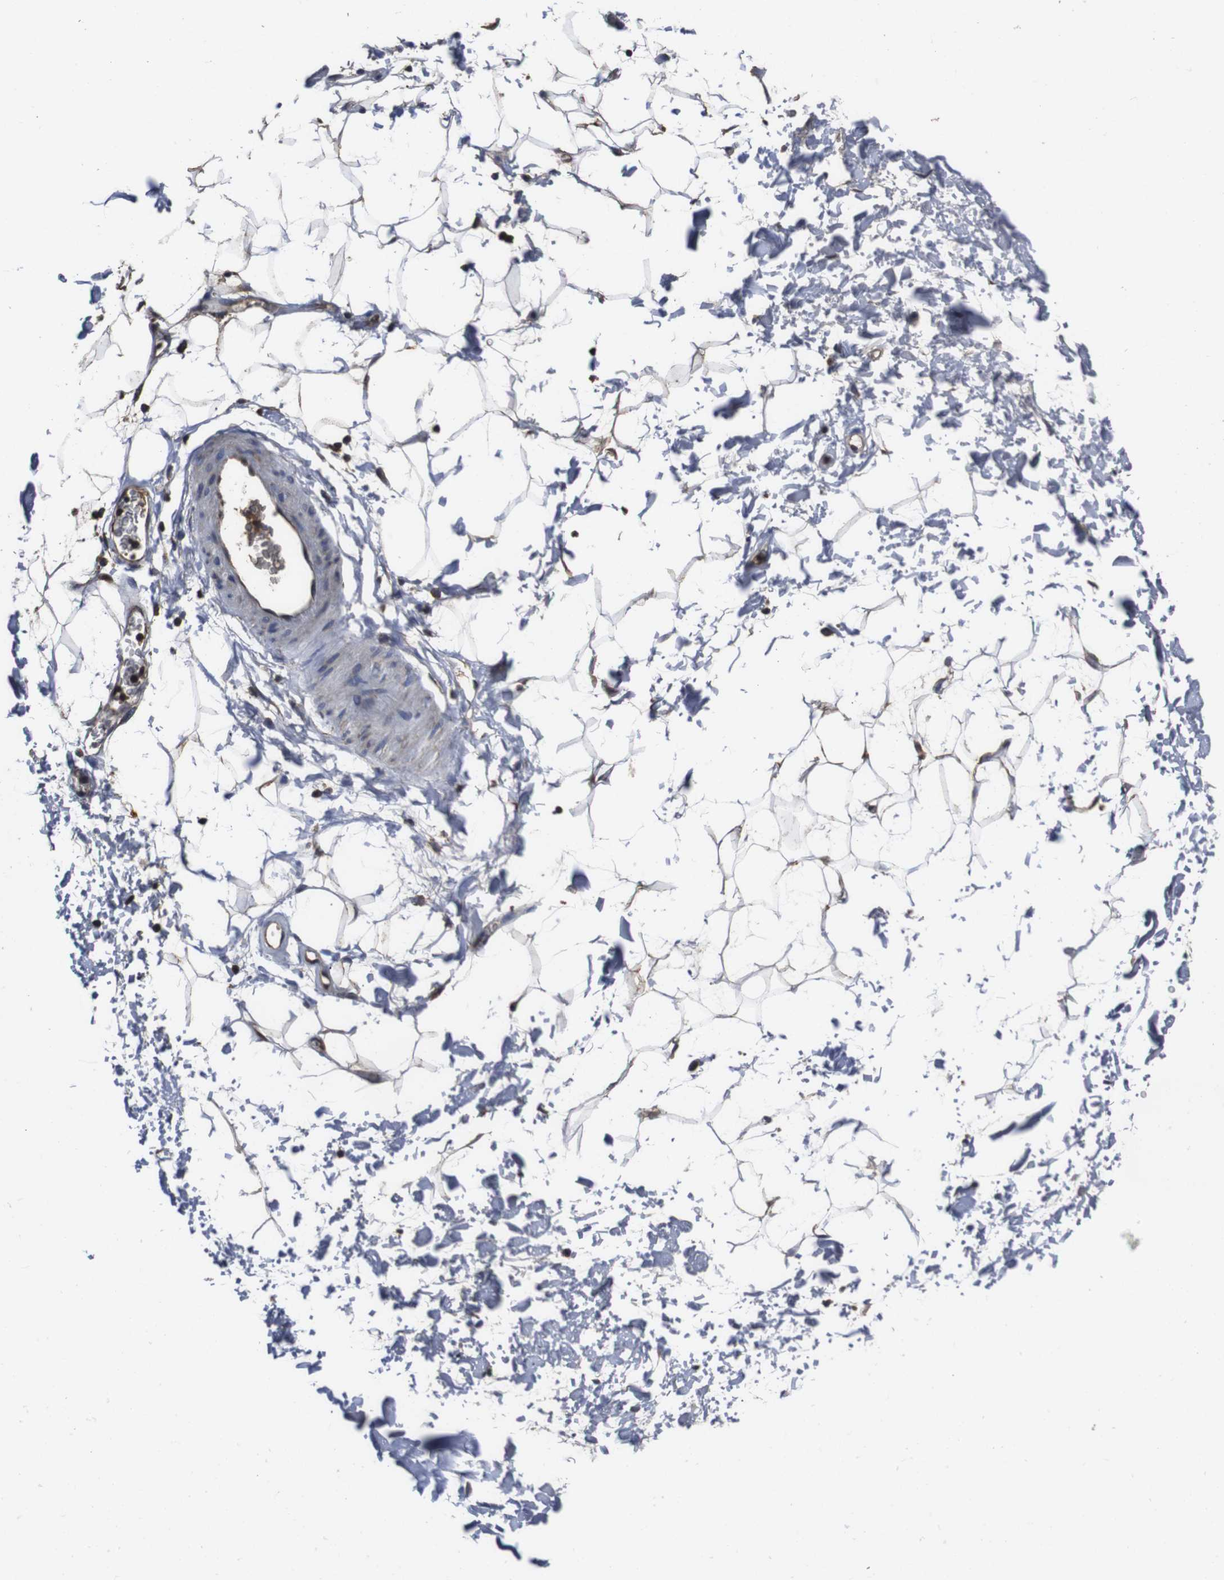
{"staining": {"intensity": "negative", "quantity": "none", "location": "none"}, "tissue": "adipose tissue", "cell_type": "Adipocytes", "image_type": "normal", "snomed": [{"axis": "morphology", "description": "Normal tissue, NOS"}, {"axis": "topography", "description": "Soft tissue"}], "caption": "DAB immunohistochemical staining of benign adipose tissue demonstrates no significant expression in adipocytes.", "gene": "CXCL11", "patient": {"sex": "male", "age": 72}}